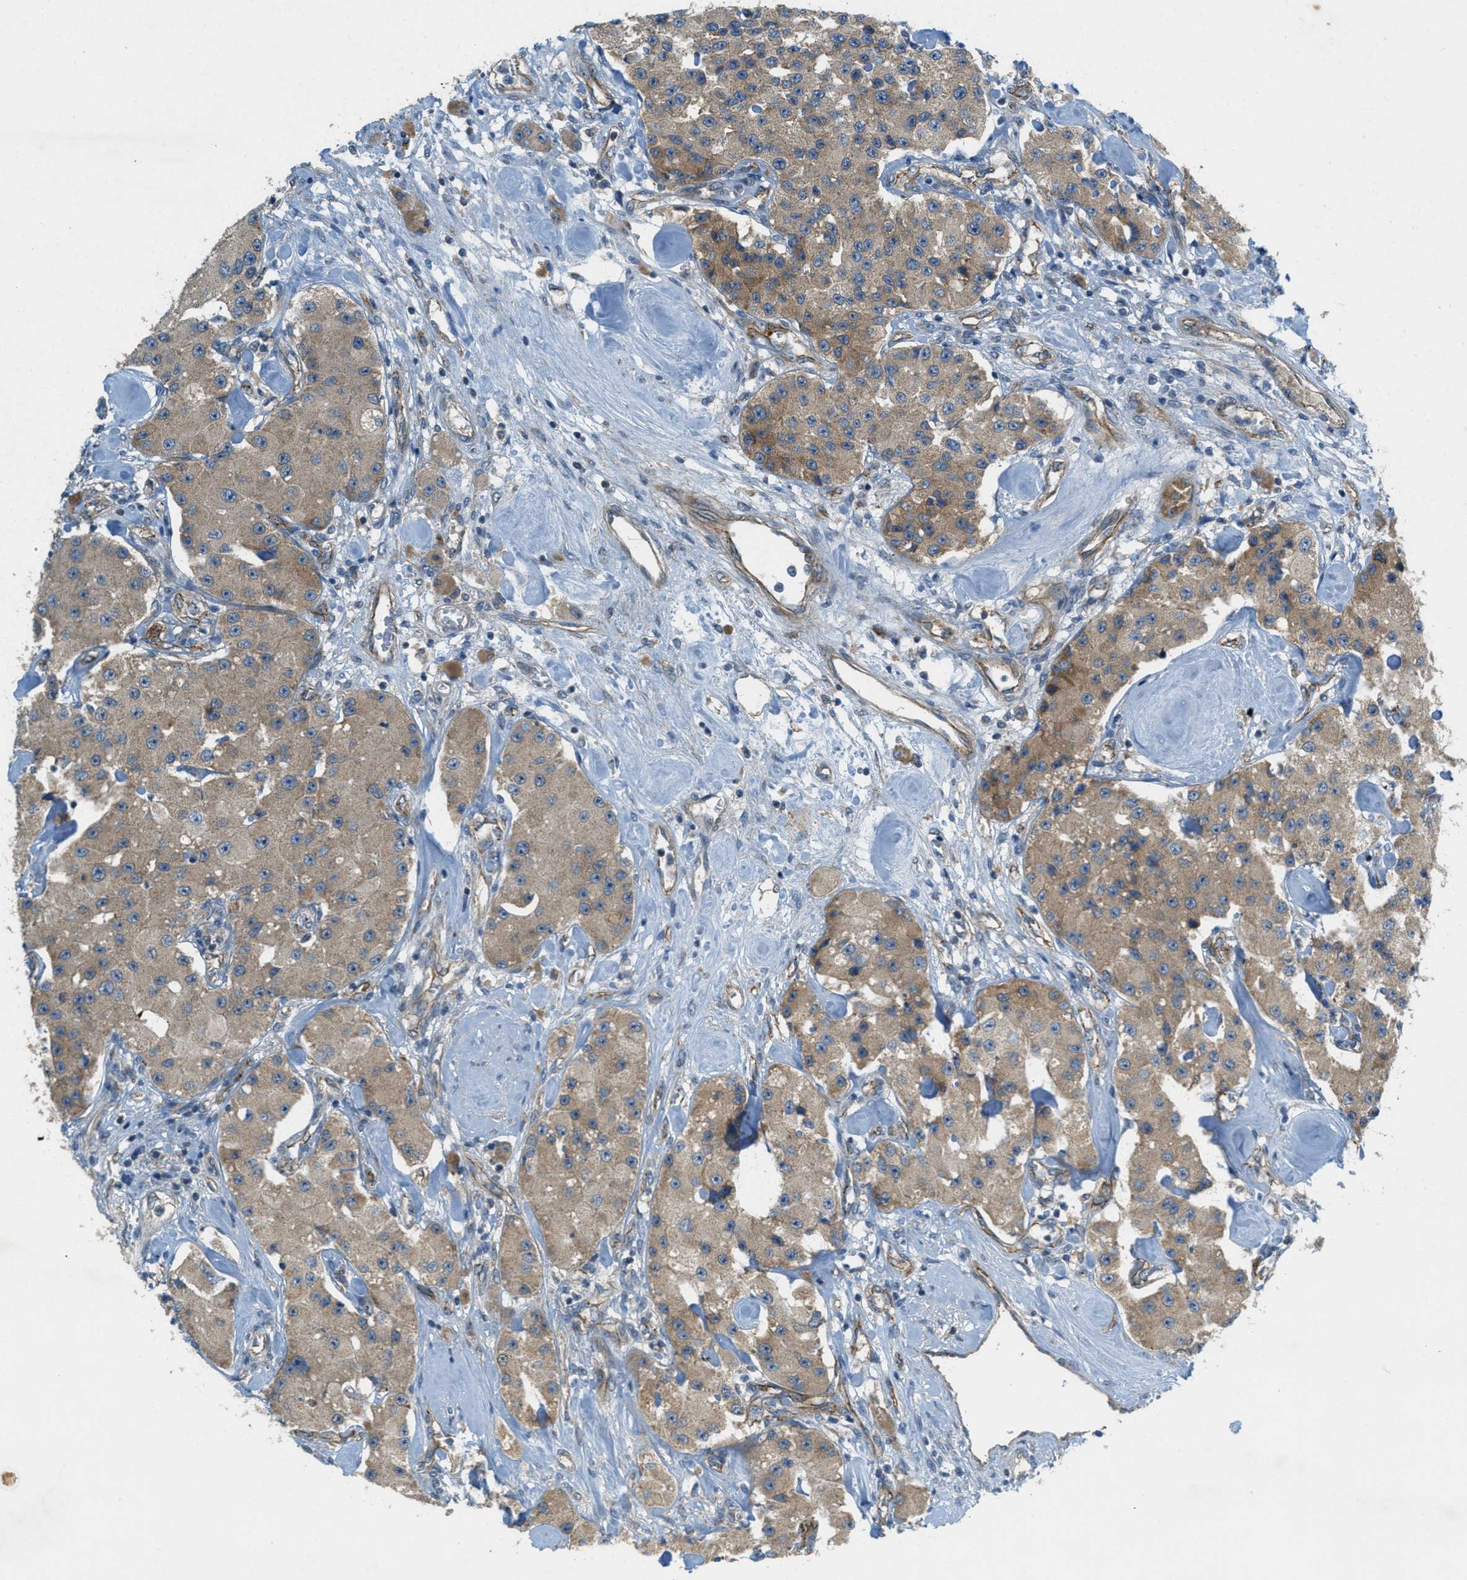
{"staining": {"intensity": "moderate", "quantity": ">75%", "location": "cytoplasmic/membranous"}, "tissue": "carcinoid", "cell_type": "Tumor cells", "image_type": "cancer", "snomed": [{"axis": "morphology", "description": "Carcinoid, malignant, NOS"}, {"axis": "topography", "description": "Pancreas"}], "caption": "Carcinoid tissue demonstrates moderate cytoplasmic/membranous positivity in approximately >75% of tumor cells, visualized by immunohistochemistry.", "gene": "JCAD", "patient": {"sex": "male", "age": 41}}